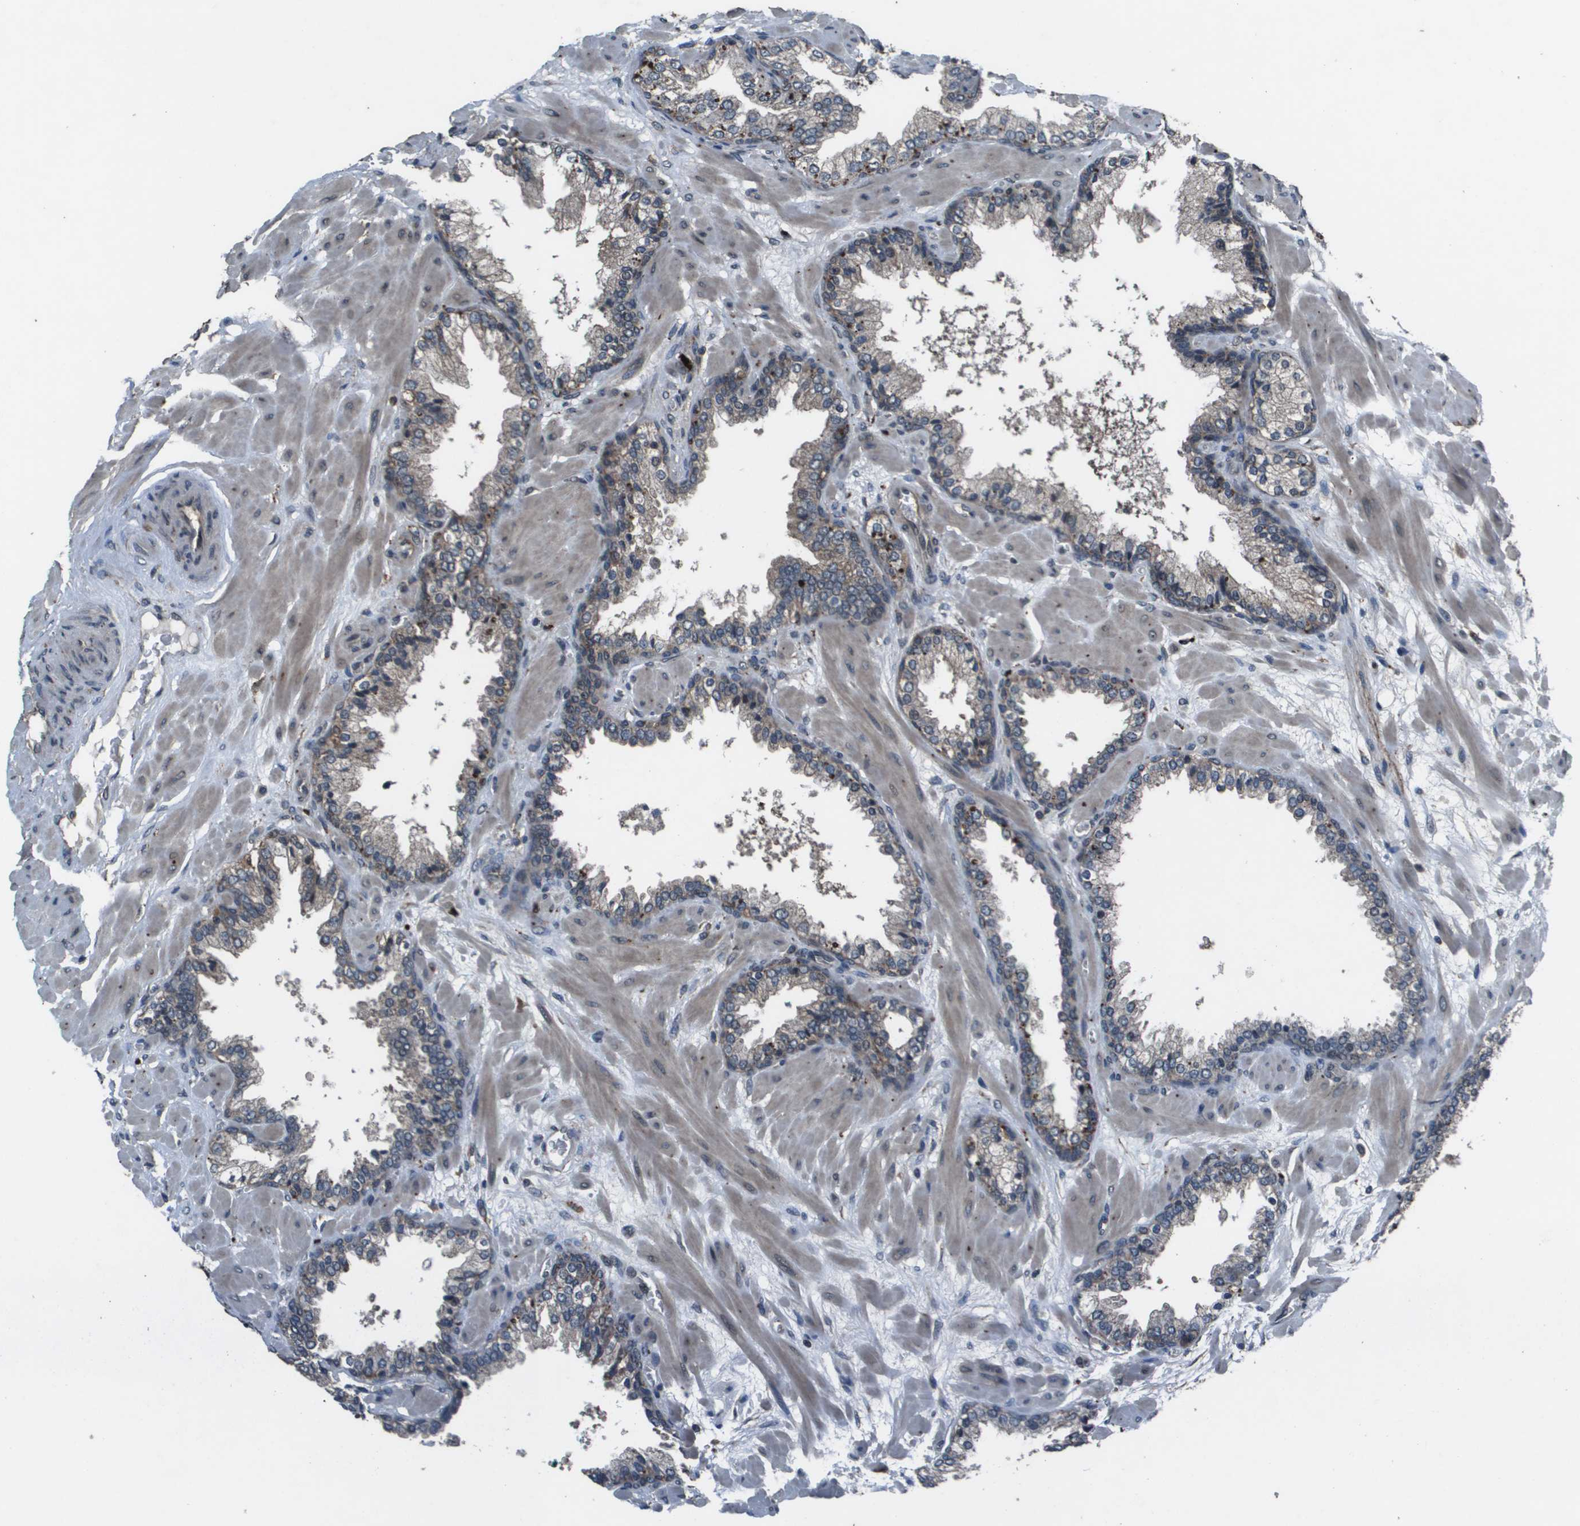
{"staining": {"intensity": "negative", "quantity": "none", "location": "none"}, "tissue": "prostate cancer", "cell_type": "Tumor cells", "image_type": "cancer", "snomed": [{"axis": "morphology", "description": "Adenocarcinoma, Low grade"}, {"axis": "topography", "description": "Prostate"}], "caption": "A histopathology image of prostate cancer (low-grade adenocarcinoma) stained for a protein demonstrates no brown staining in tumor cells. Nuclei are stained in blue.", "gene": "GOSR2", "patient": {"sex": "male", "age": 63}}